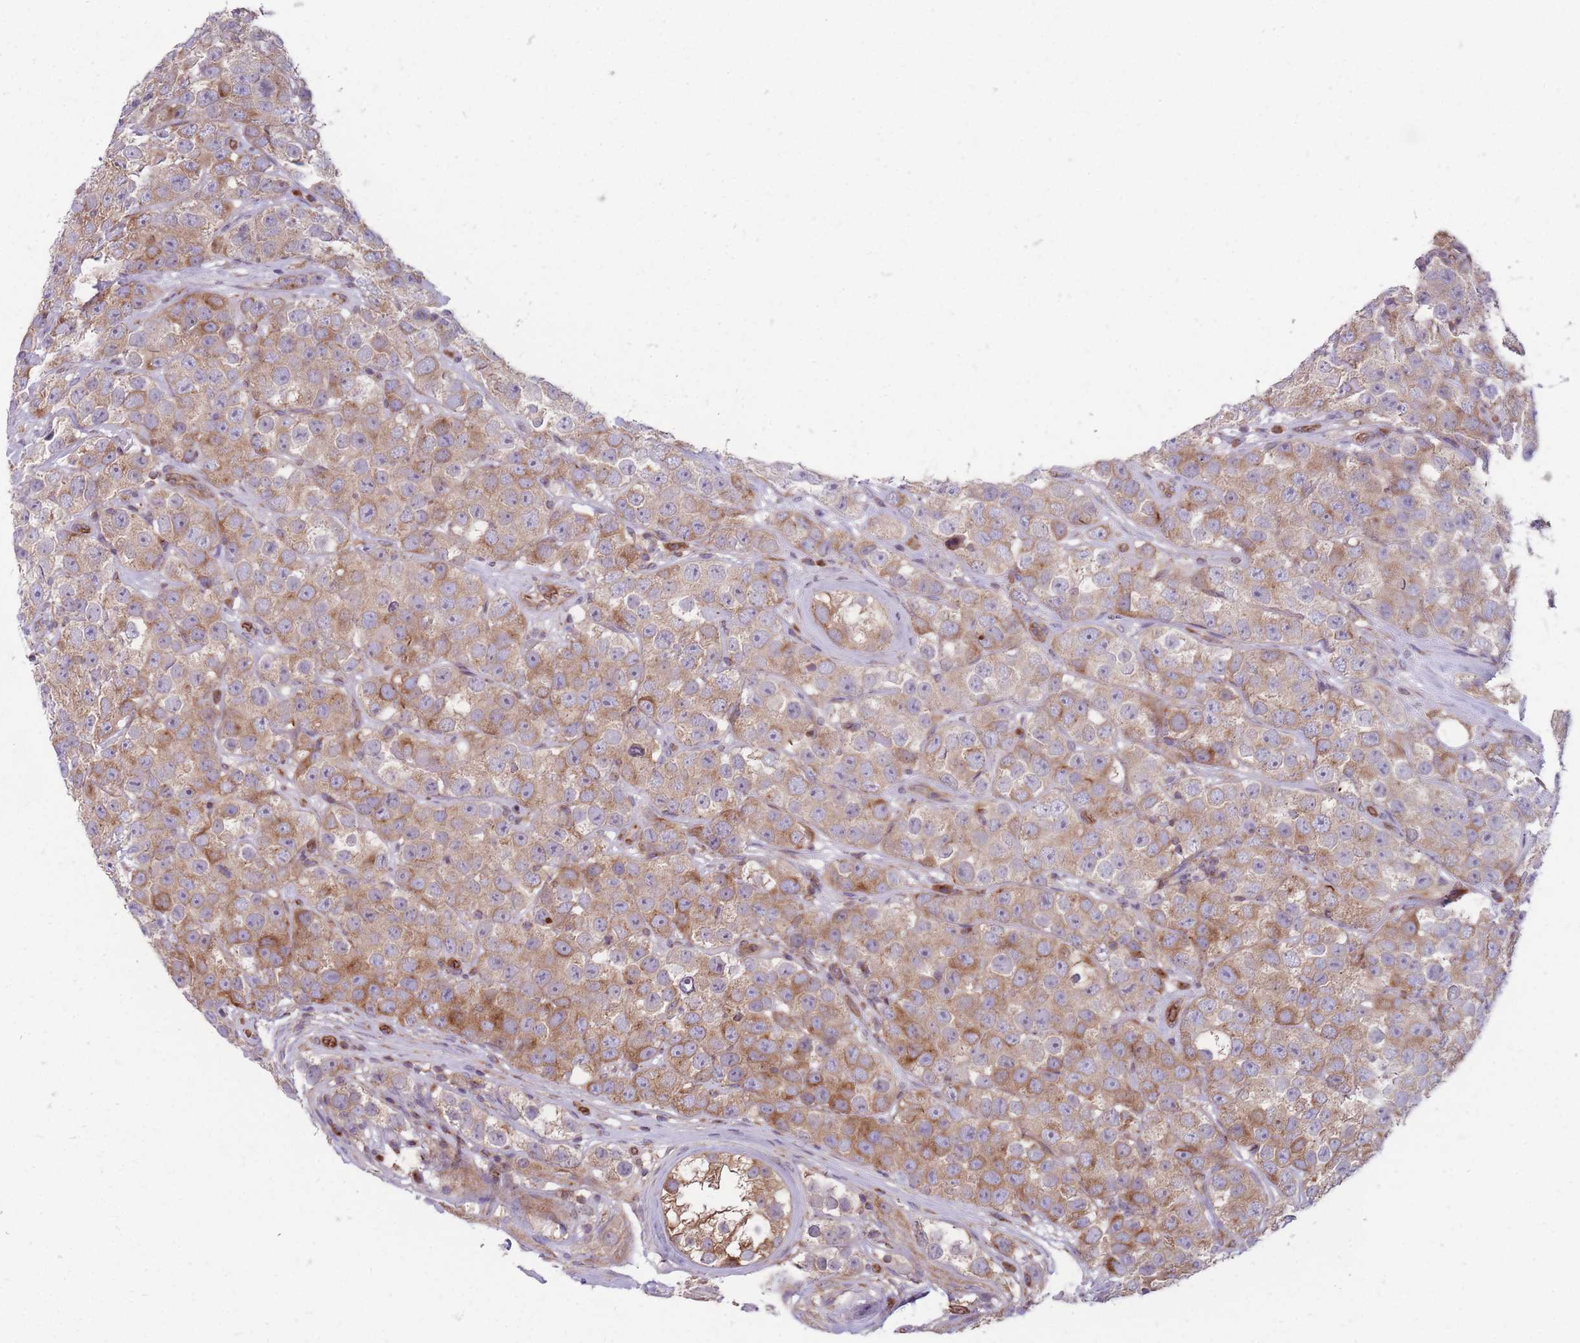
{"staining": {"intensity": "moderate", "quantity": ">75%", "location": "cytoplasmic/membranous"}, "tissue": "testis cancer", "cell_type": "Tumor cells", "image_type": "cancer", "snomed": [{"axis": "morphology", "description": "Seminoma, NOS"}, {"axis": "topography", "description": "Testis"}], "caption": "The micrograph reveals a brown stain indicating the presence of a protein in the cytoplasmic/membranous of tumor cells in testis cancer.", "gene": "ANKRD10", "patient": {"sex": "male", "age": 28}}